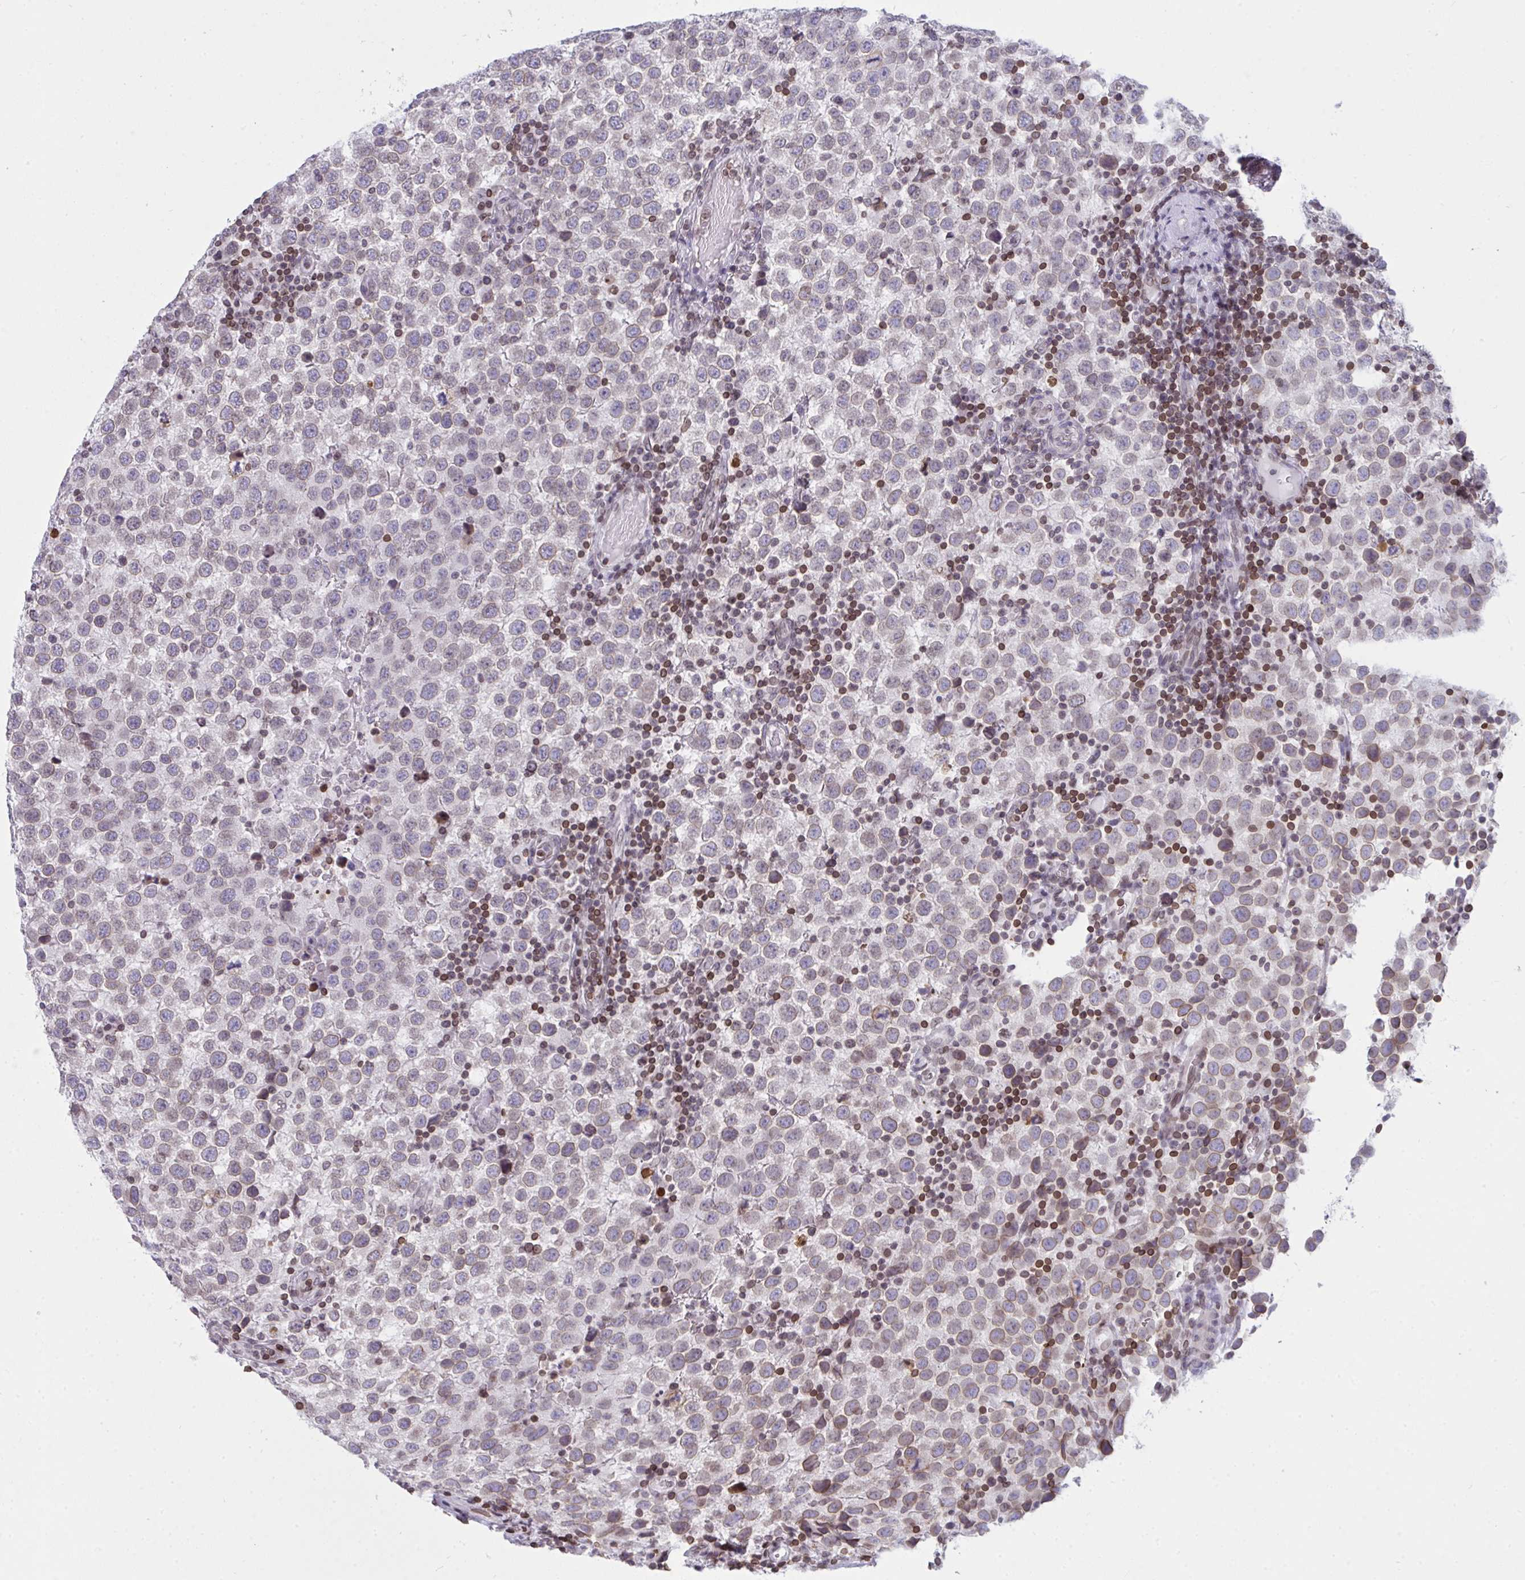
{"staining": {"intensity": "weak", "quantity": "25%-75%", "location": "cytoplasmic/membranous,nuclear"}, "tissue": "testis cancer", "cell_type": "Tumor cells", "image_type": "cancer", "snomed": [{"axis": "morphology", "description": "Seminoma, NOS"}, {"axis": "topography", "description": "Testis"}], "caption": "A micrograph of testis cancer (seminoma) stained for a protein demonstrates weak cytoplasmic/membranous and nuclear brown staining in tumor cells.", "gene": "LMNB2", "patient": {"sex": "male", "age": 34}}